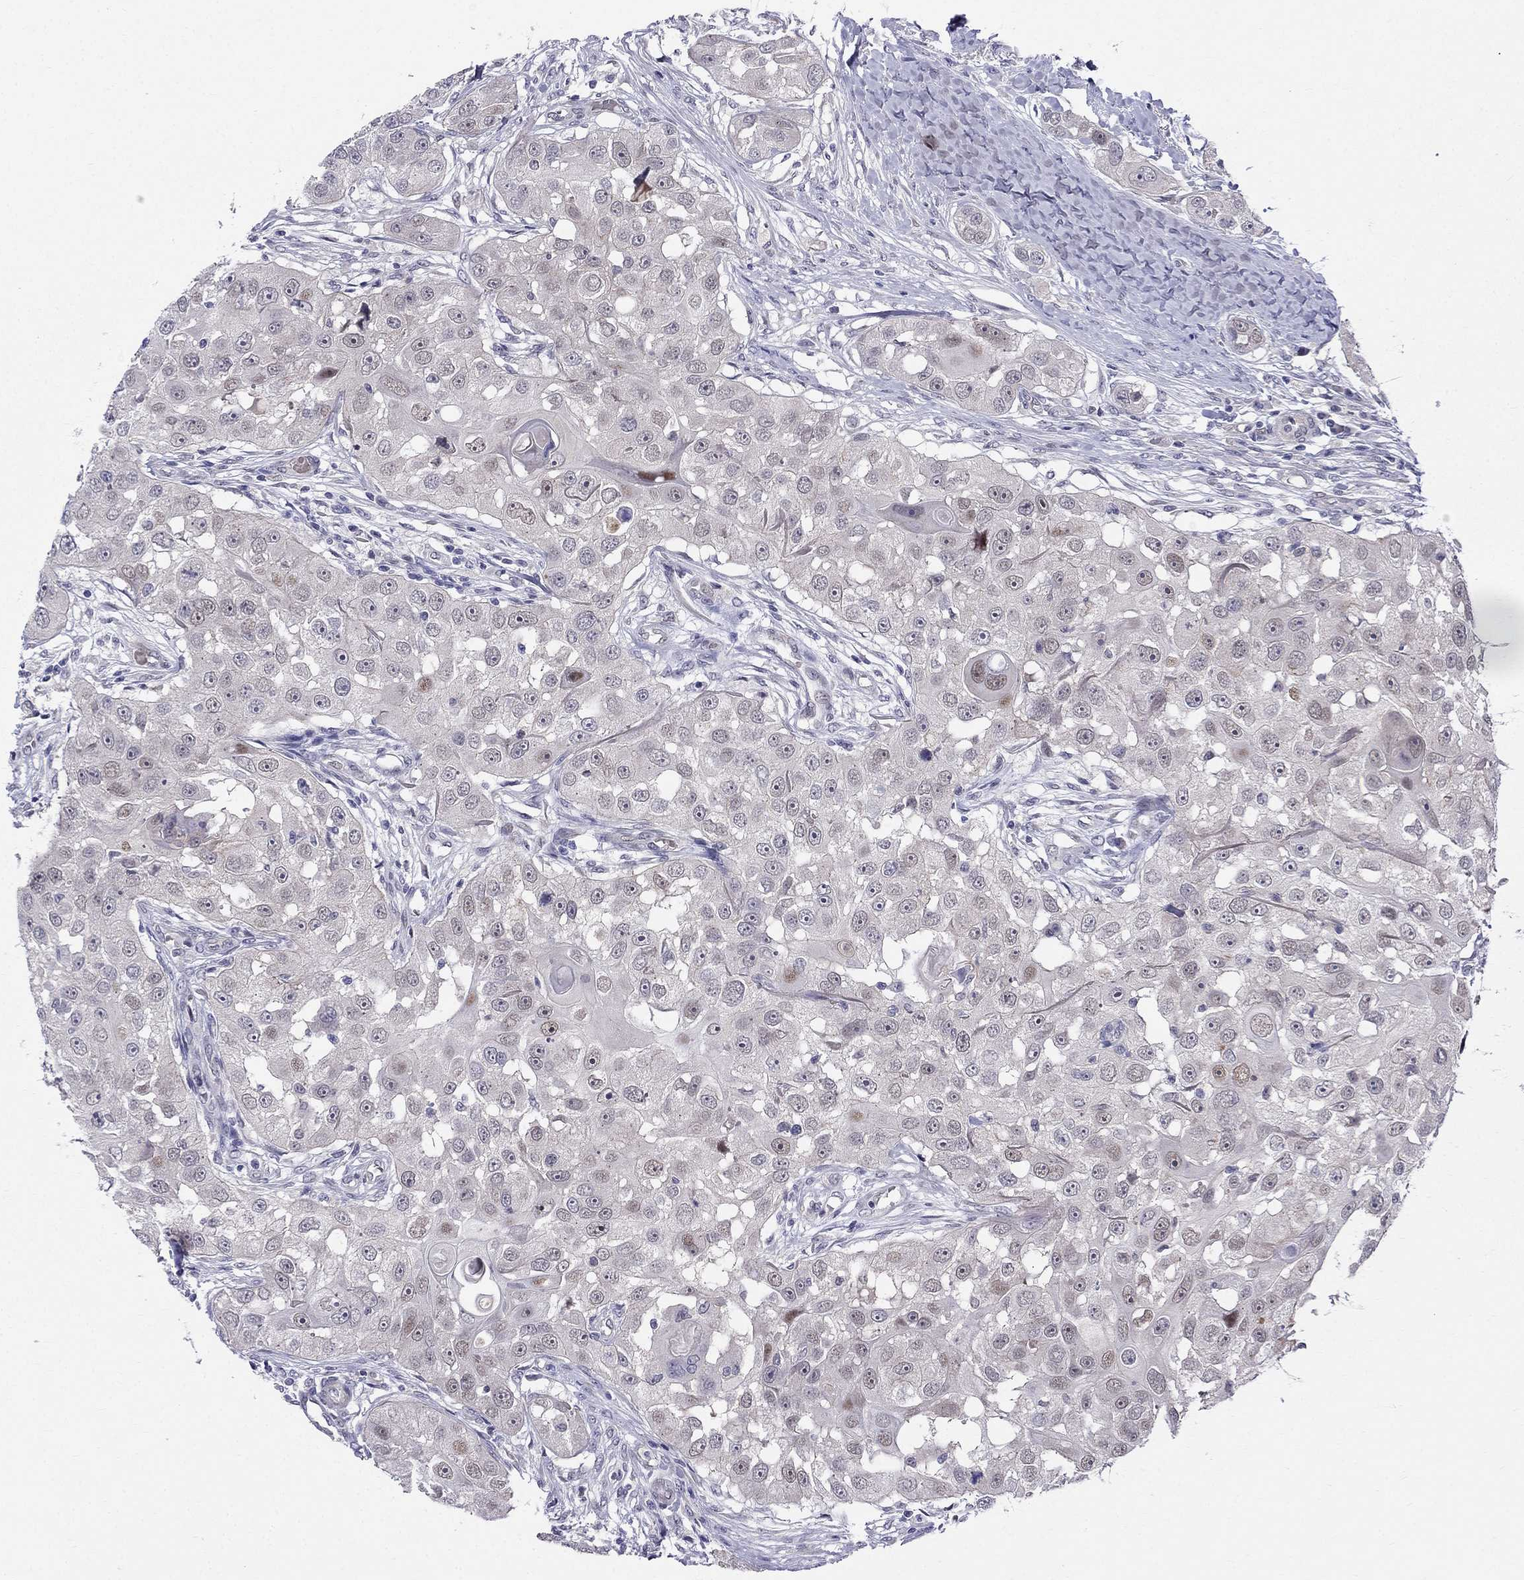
{"staining": {"intensity": "weak", "quantity": "<25%", "location": "nuclear"}, "tissue": "head and neck cancer", "cell_type": "Tumor cells", "image_type": "cancer", "snomed": [{"axis": "morphology", "description": "Squamous cell carcinoma, NOS"}, {"axis": "topography", "description": "Head-Neck"}], "caption": "Head and neck cancer (squamous cell carcinoma) was stained to show a protein in brown. There is no significant positivity in tumor cells. Brightfield microscopy of immunohistochemistry (IHC) stained with DAB (3,3'-diaminobenzidine) (brown) and hematoxylin (blue), captured at high magnification.", "gene": "BAG5", "patient": {"sex": "male", "age": 51}}